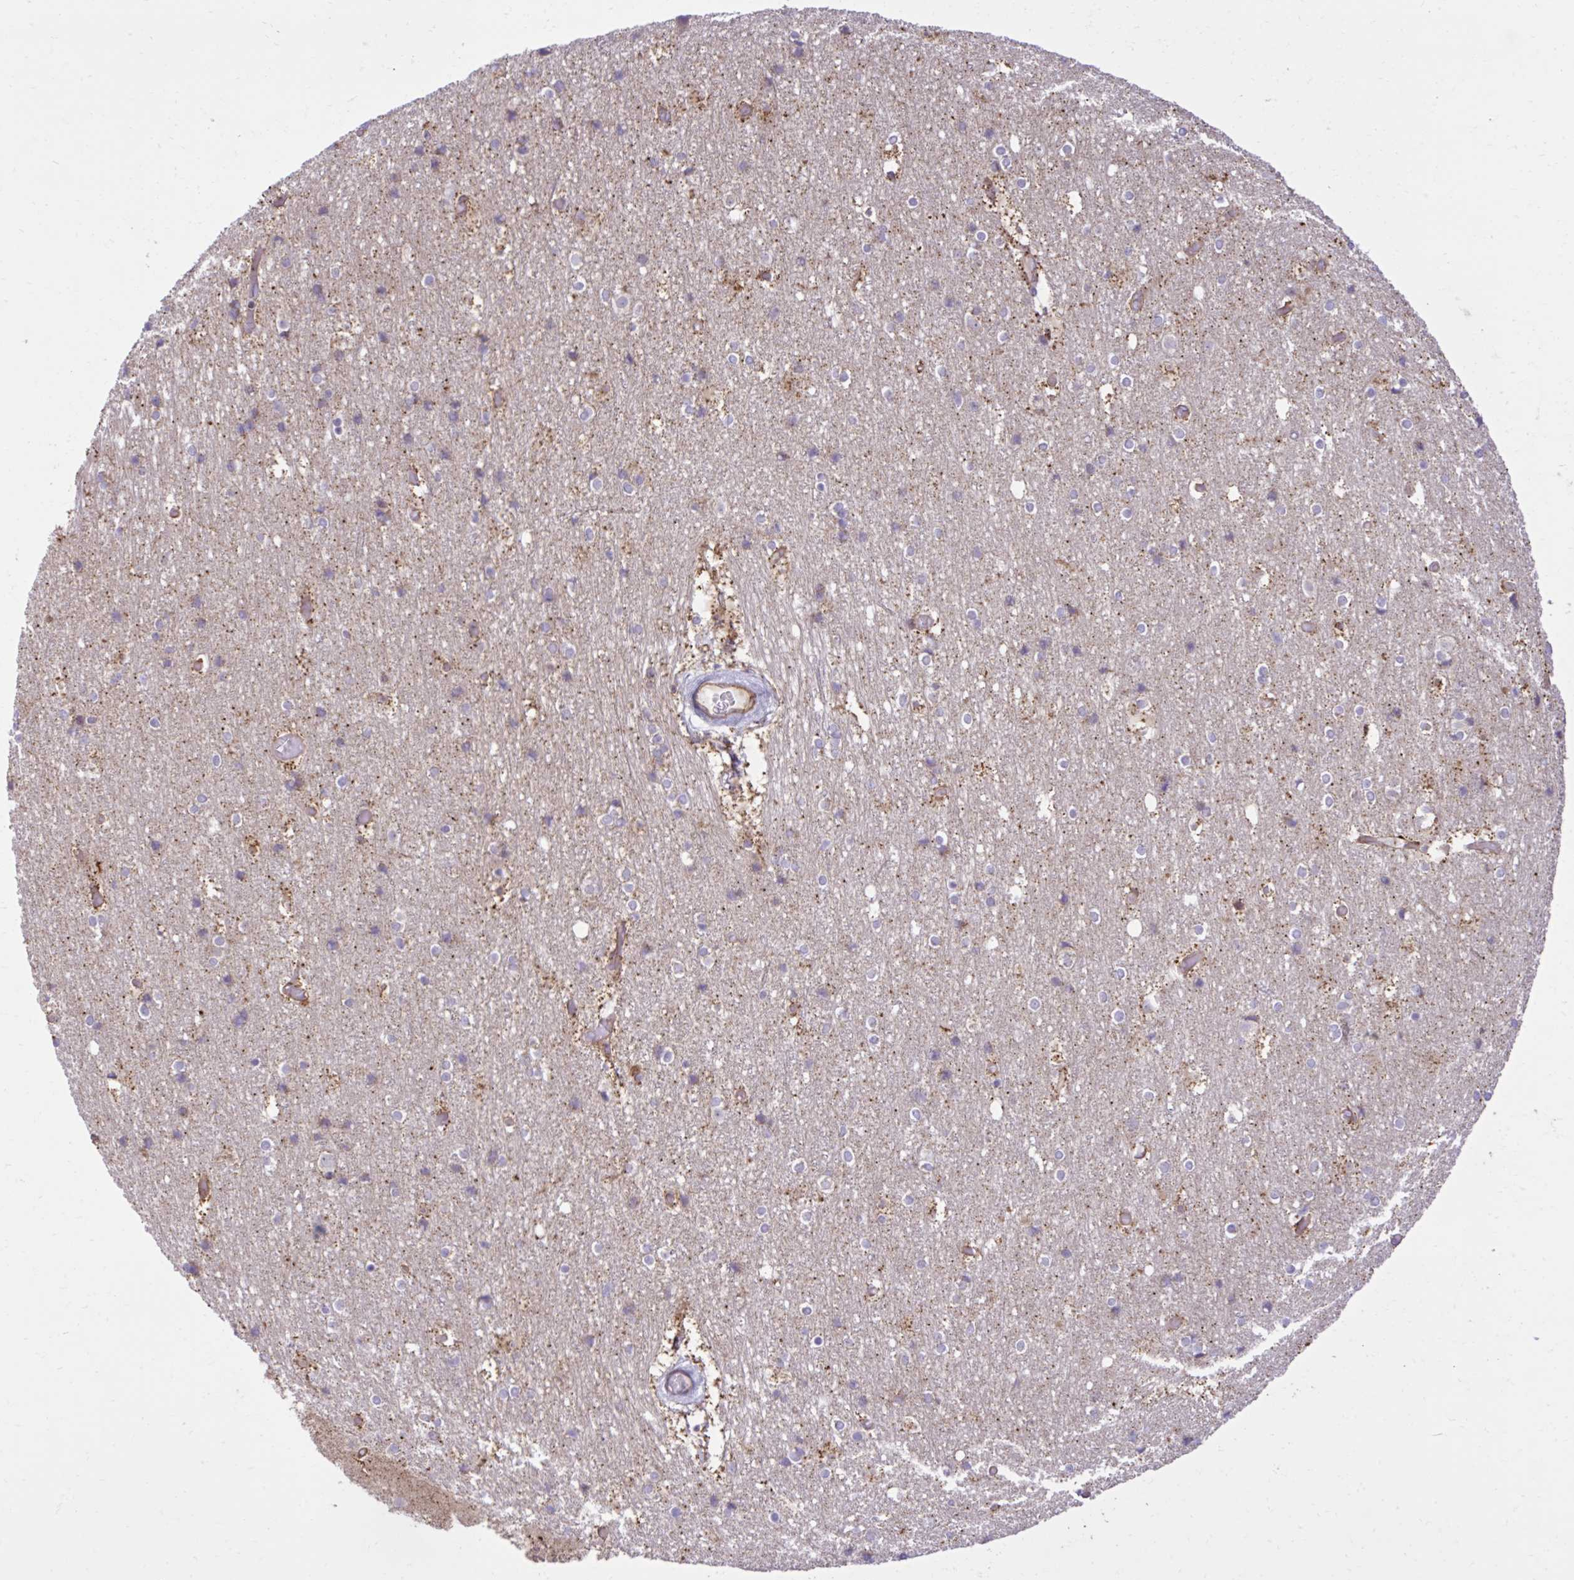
{"staining": {"intensity": "moderate", "quantity": ">75%", "location": "cytoplasmic/membranous"}, "tissue": "cerebral cortex", "cell_type": "Endothelial cells", "image_type": "normal", "snomed": [{"axis": "morphology", "description": "Normal tissue, NOS"}, {"axis": "topography", "description": "Cerebral cortex"}], "caption": "DAB immunohistochemical staining of normal cerebral cortex demonstrates moderate cytoplasmic/membranous protein expression in about >75% of endothelial cells. Using DAB (brown) and hematoxylin (blue) stains, captured at high magnification using brightfield microscopy.", "gene": "LIMS1", "patient": {"sex": "female", "age": 52}}